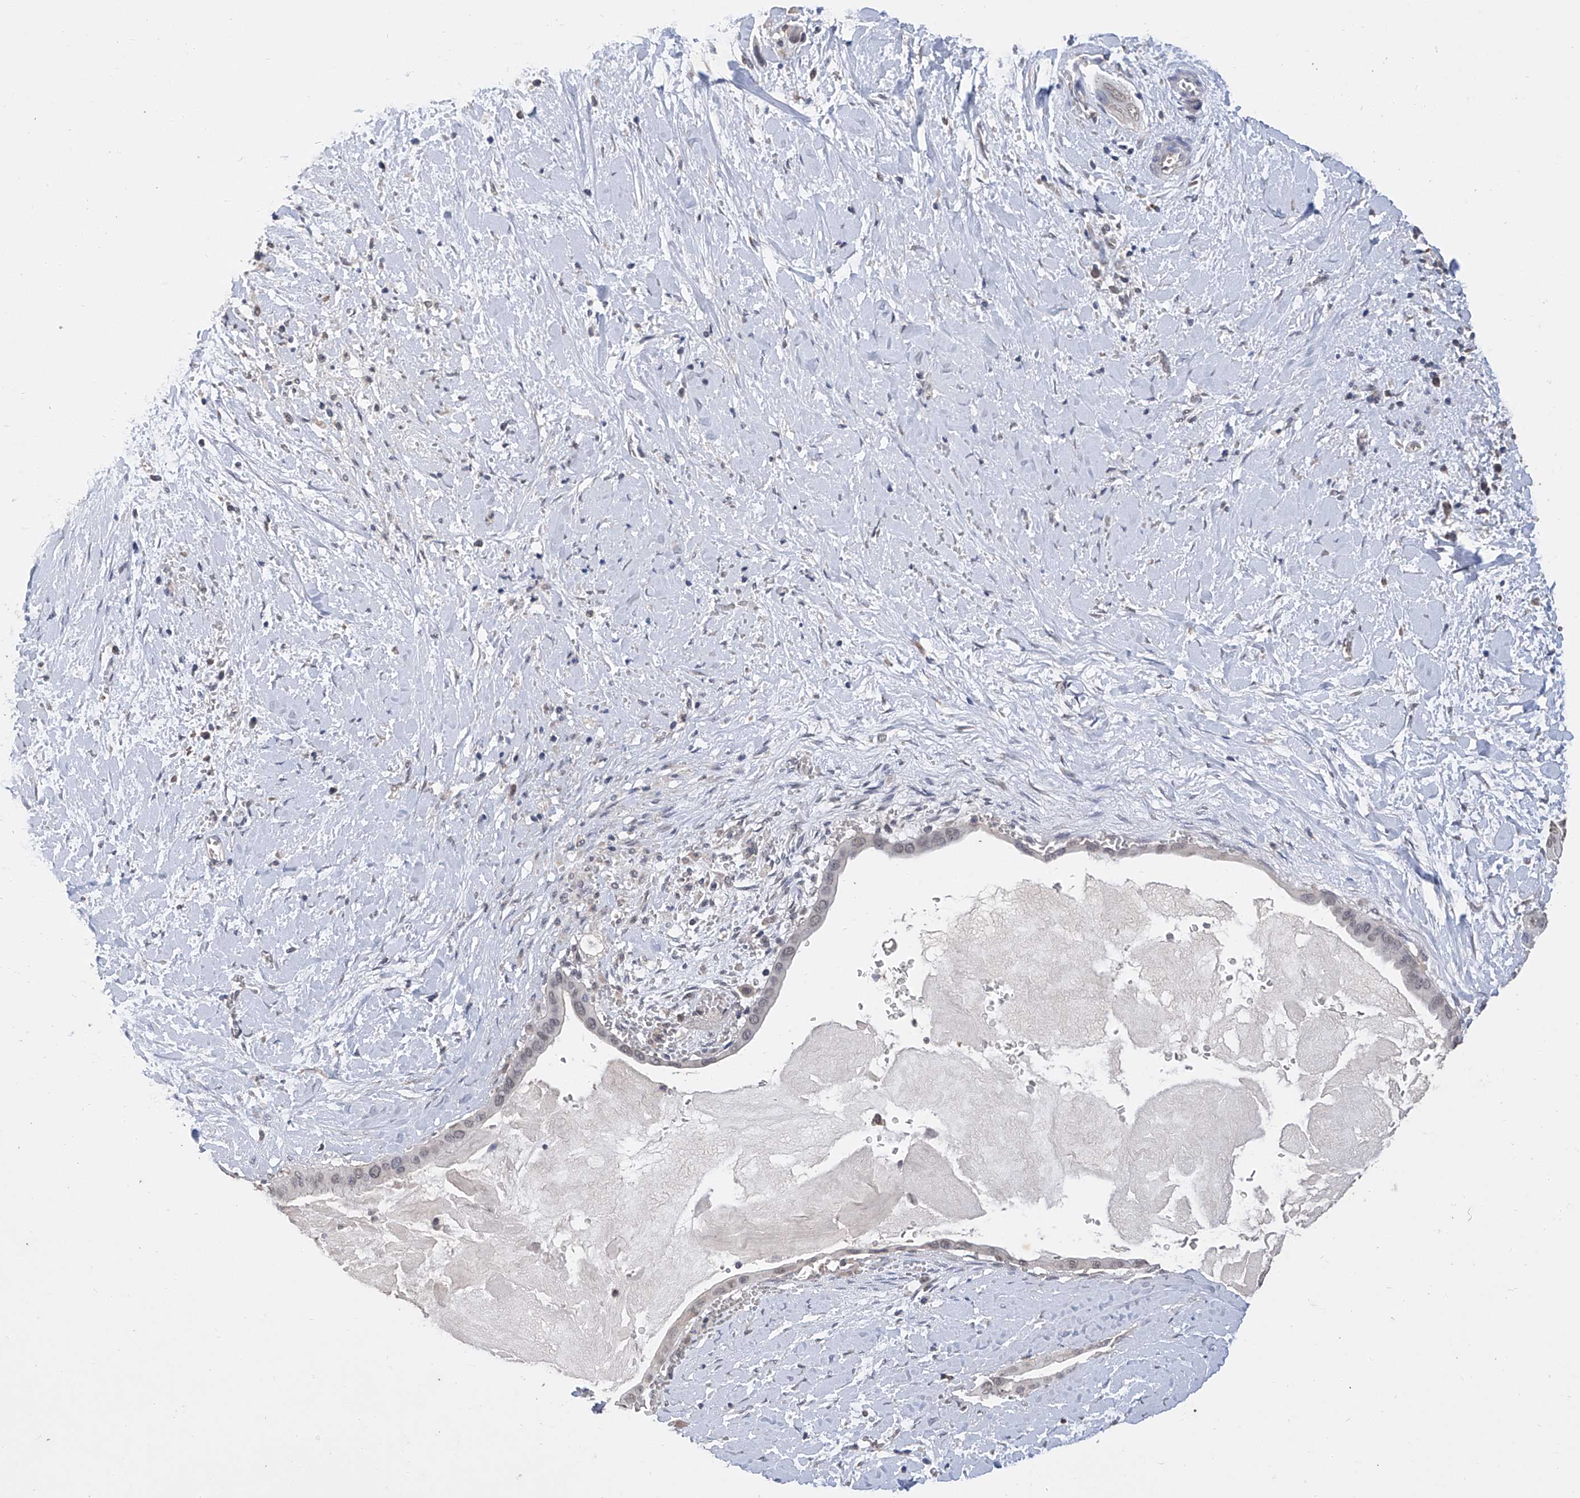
{"staining": {"intensity": "negative", "quantity": "none", "location": "none"}, "tissue": "pancreatic cancer", "cell_type": "Tumor cells", "image_type": "cancer", "snomed": [{"axis": "morphology", "description": "Adenocarcinoma, NOS"}, {"axis": "topography", "description": "Pancreas"}], "caption": "Immunohistochemical staining of pancreatic cancer displays no significant expression in tumor cells. (DAB (3,3'-diaminobenzidine) immunohistochemistry (IHC) visualized using brightfield microscopy, high magnification).", "gene": "GPT", "patient": {"sex": "male", "age": 55}}